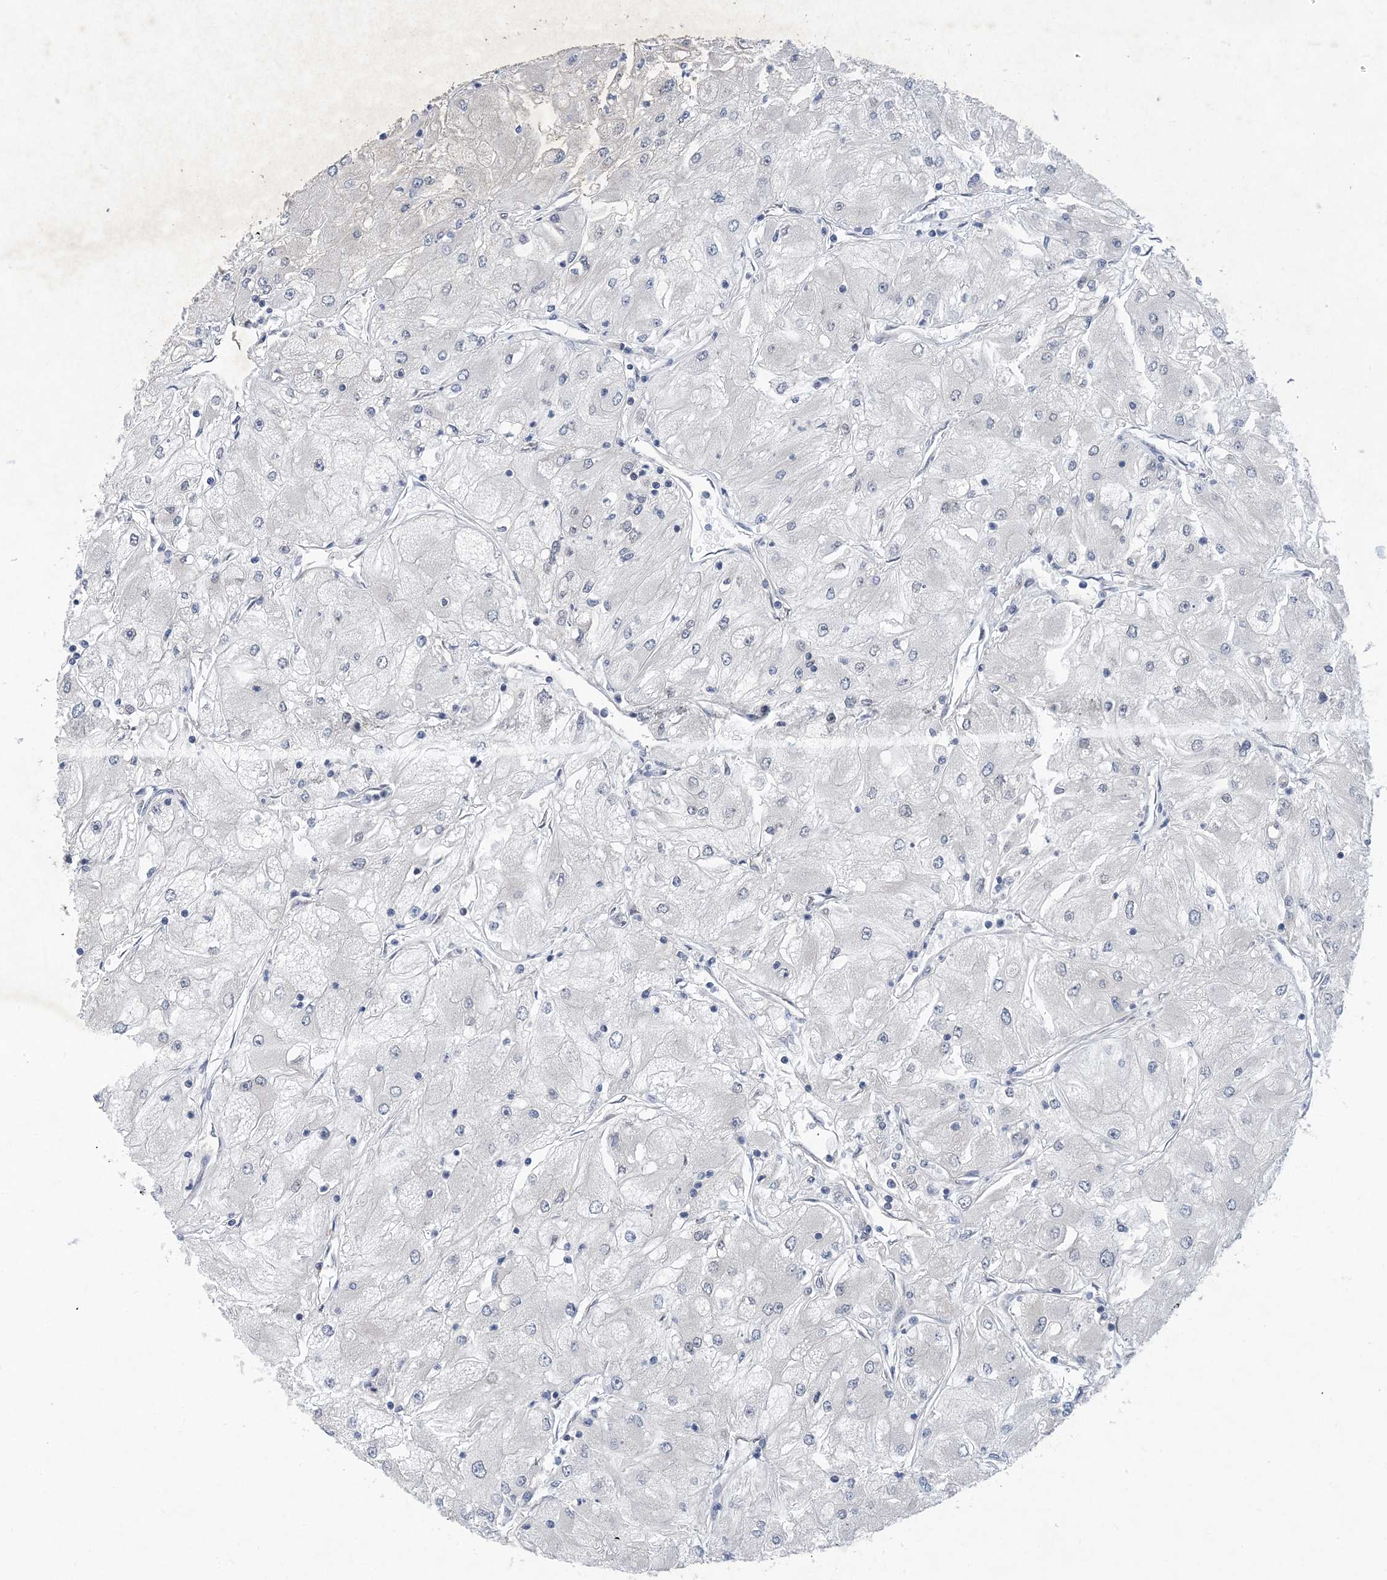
{"staining": {"intensity": "negative", "quantity": "none", "location": "none"}, "tissue": "renal cancer", "cell_type": "Tumor cells", "image_type": "cancer", "snomed": [{"axis": "morphology", "description": "Adenocarcinoma, NOS"}, {"axis": "topography", "description": "Kidney"}], "caption": "An image of adenocarcinoma (renal) stained for a protein demonstrates no brown staining in tumor cells.", "gene": "HIKESHI", "patient": {"sex": "male", "age": 80}}